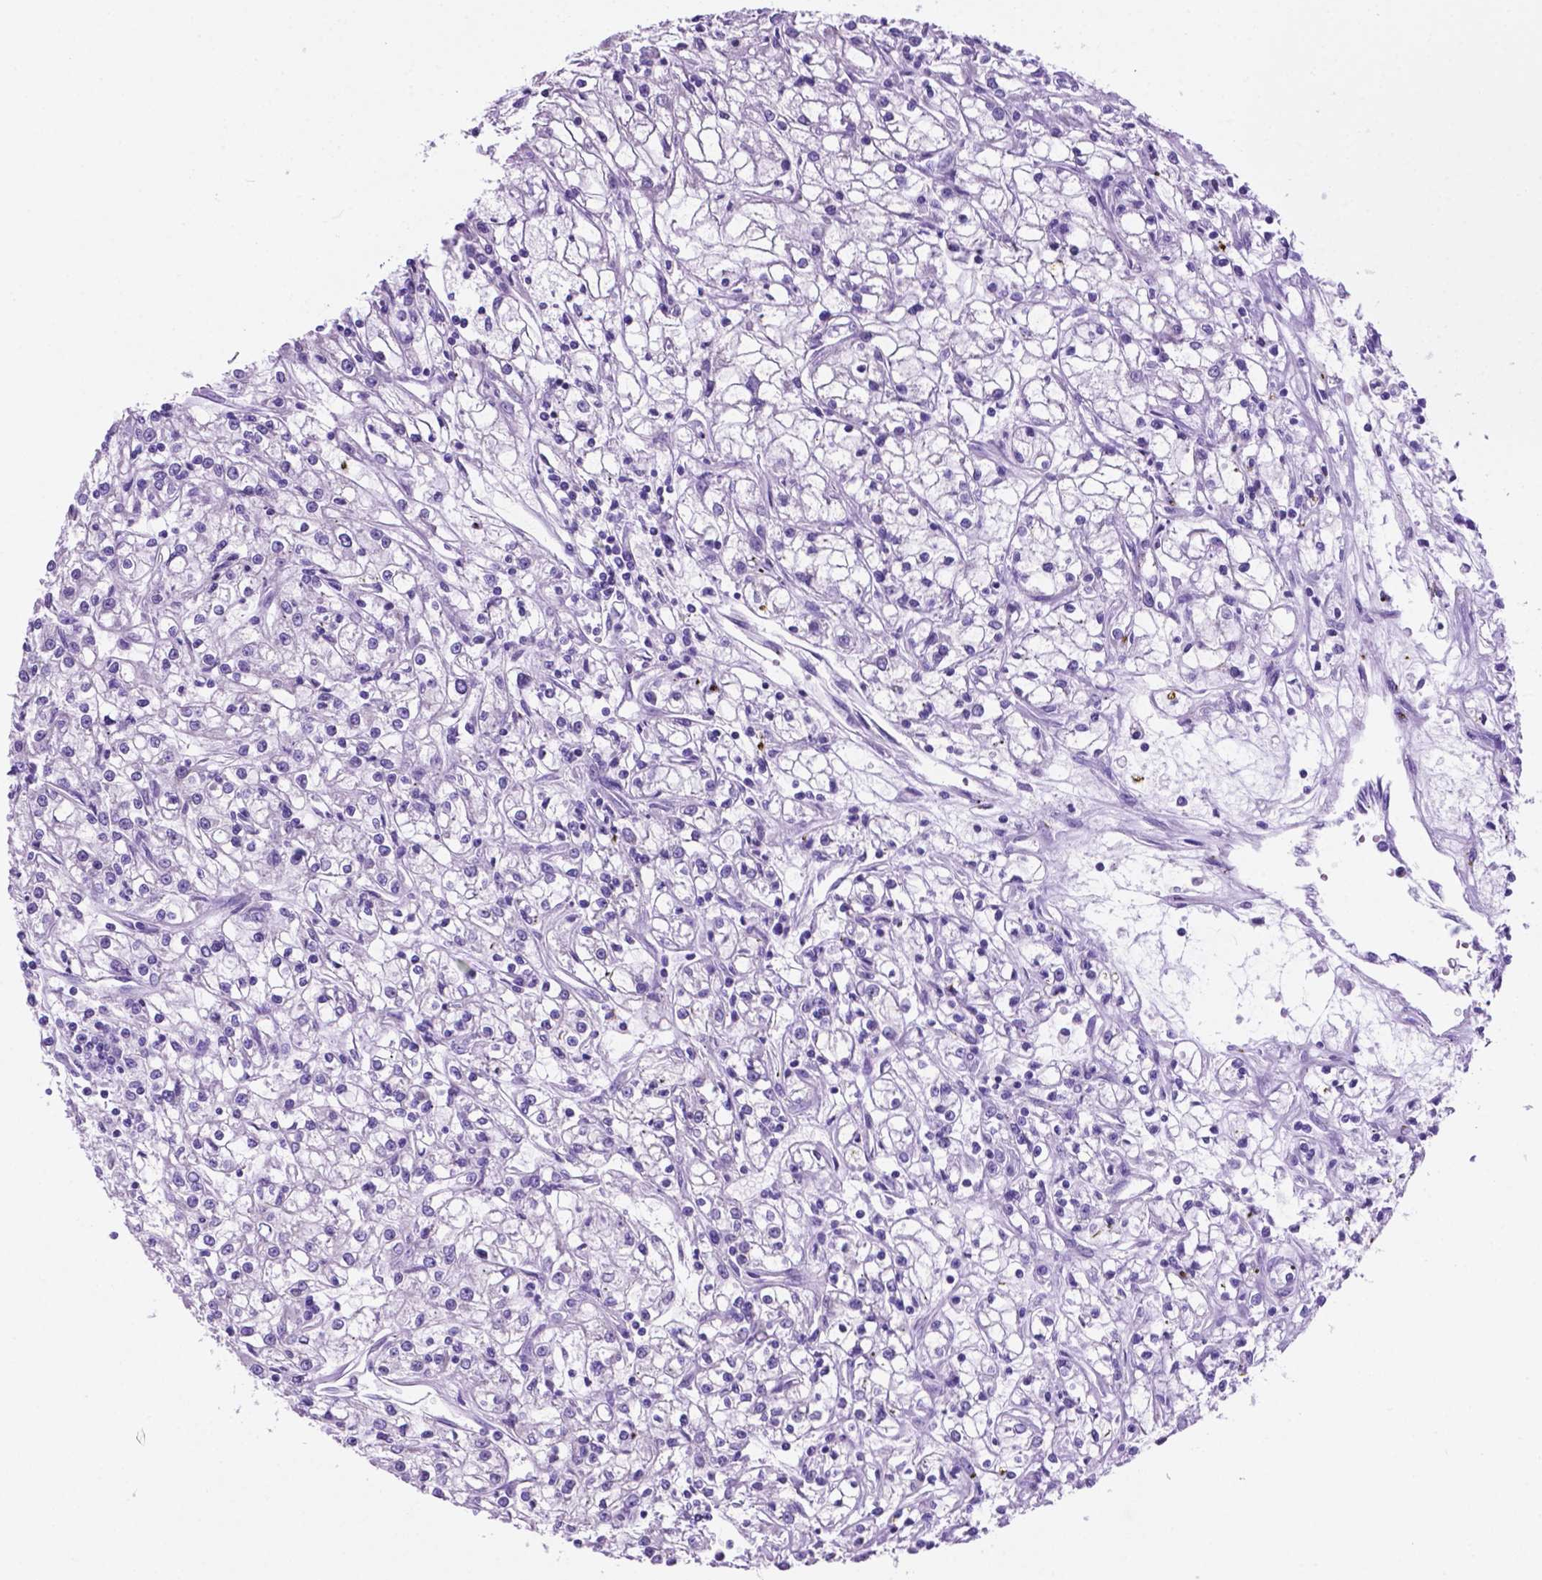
{"staining": {"intensity": "negative", "quantity": "none", "location": "none"}, "tissue": "renal cancer", "cell_type": "Tumor cells", "image_type": "cancer", "snomed": [{"axis": "morphology", "description": "Adenocarcinoma, NOS"}, {"axis": "topography", "description": "Kidney"}], "caption": "A micrograph of human renal adenocarcinoma is negative for staining in tumor cells.", "gene": "TMEM210", "patient": {"sex": "female", "age": 59}}